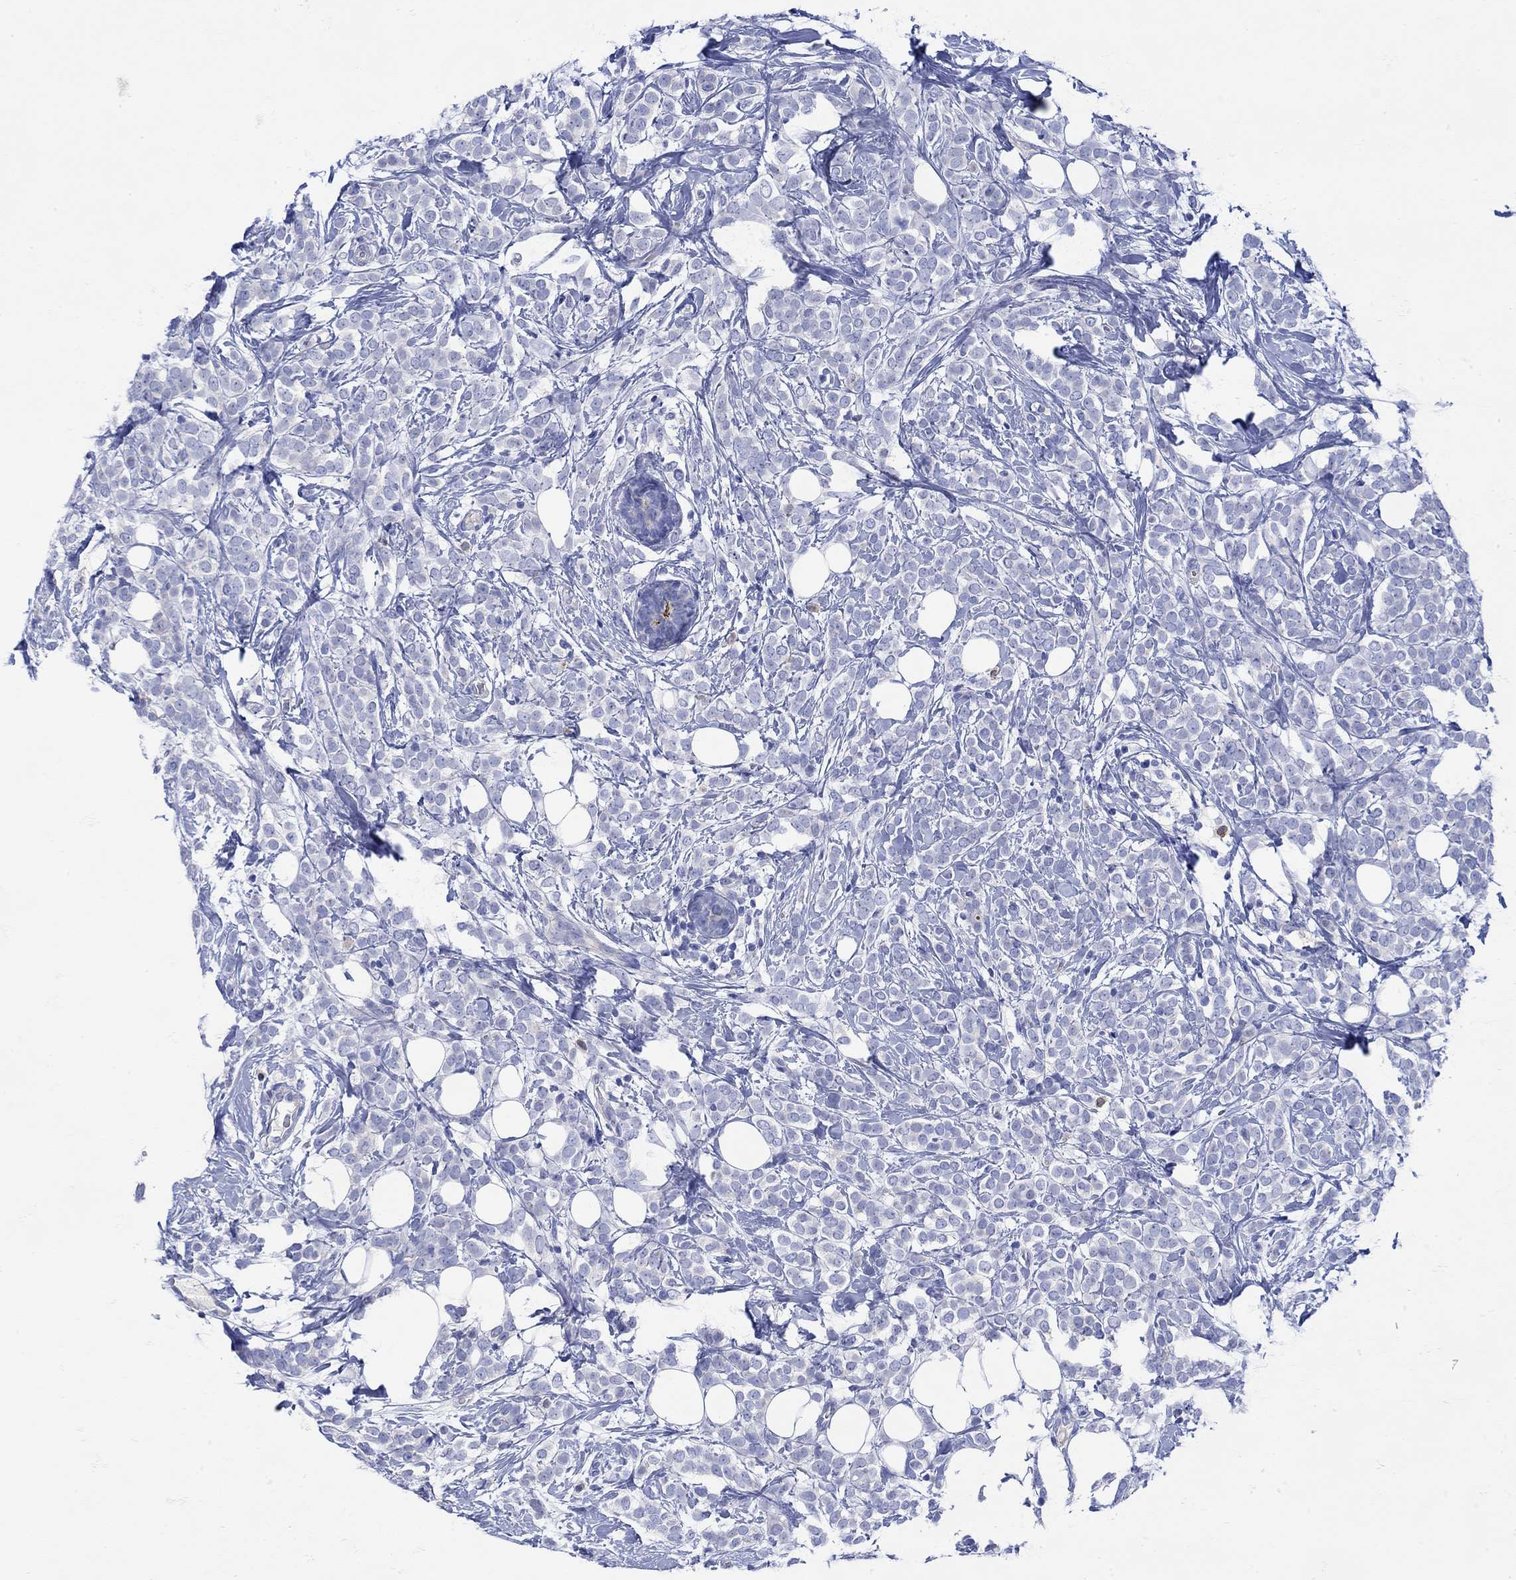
{"staining": {"intensity": "negative", "quantity": "none", "location": "none"}, "tissue": "breast cancer", "cell_type": "Tumor cells", "image_type": "cancer", "snomed": [{"axis": "morphology", "description": "Lobular carcinoma"}, {"axis": "topography", "description": "Breast"}], "caption": "The IHC histopathology image has no significant staining in tumor cells of lobular carcinoma (breast) tissue.", "gene": "ANKMY1", "patient": {"sex": "female", "age": 49}}